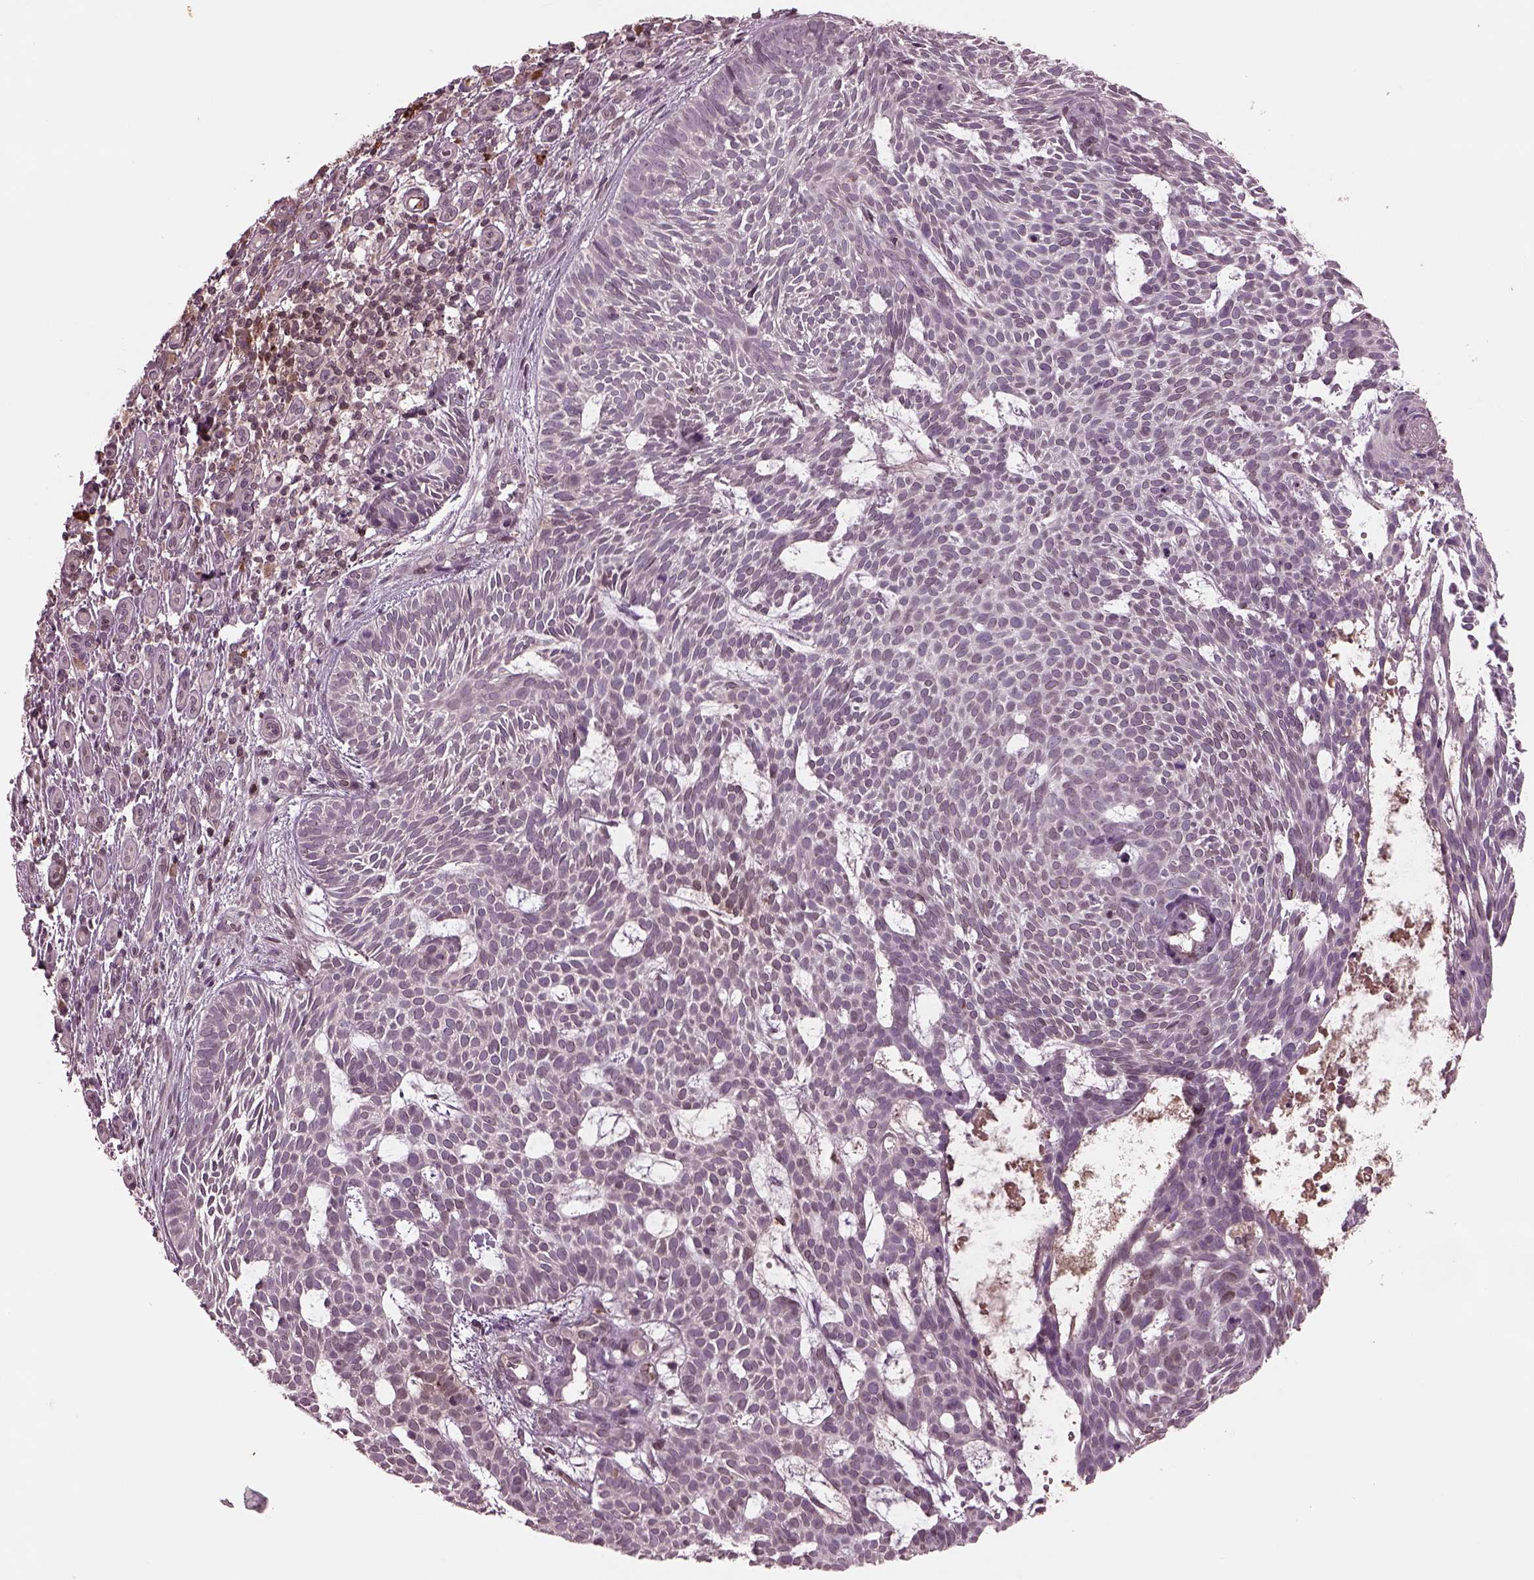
{"staining": {"intensity": "negative", "quantity": "none", "location": "none"}, "tissue": "skin cancer", "cell_type": "Tumor cells", "image_type": "cancer", "snomed": [{"axis": "morphology", "description": "Basal cell carcinoma"}, {"axis": "topography", "description": "Skin"}], "caption": "DAB (3,3'-diaminobenzidine) immunohistochemical staining of human skin cancer displays no significant staining in tumor cells. The staining is performed using DAB (3,3'-diaminobenzidine) brown chromogen with nuclei counter-stained in using hematoxylin.", "gene": "PTX4", "patient": {"sex": "male", "age": 59}}